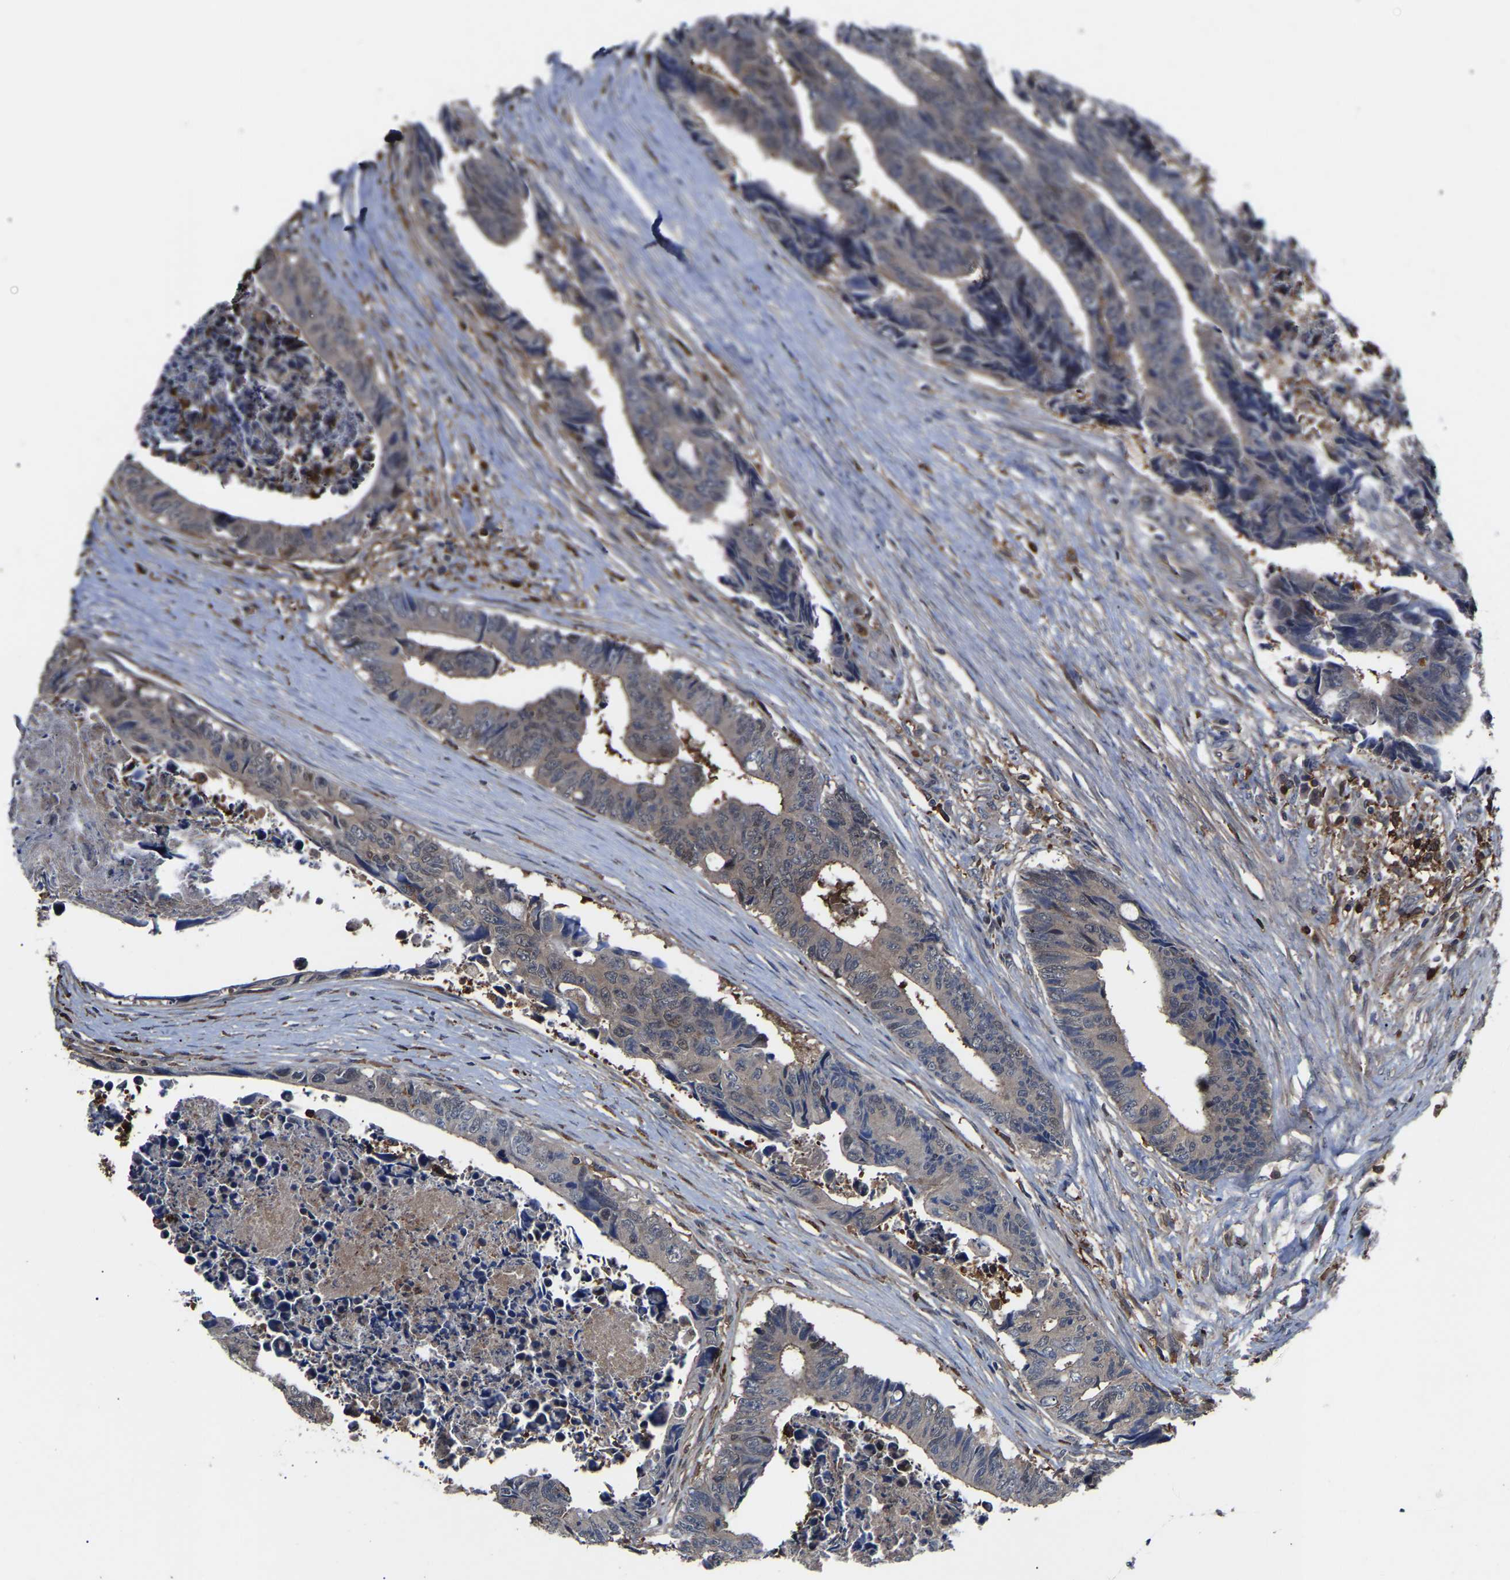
{"staining": {"intensity": "negative", "quantity": "none", "location": "none"}, "tissue": "colorectal cancer", "cell_type": "Tumor cells", "image_type": "cancer", "snomed": [{"axis": "morphology", "description": "Adenocarcinoma, NOS"}, {"axis": "topography", "description": "Rectum"}], "caption": "The photomicrograph exhibits no staining of tumor cells in colorectal cancer (adenocarcinoma). Brightfield microscopy of IHC stained with DAB (brown) and hematoxylin (blue), captured at high magnification.", "gene": "CIT", "patient": {"sex": "male", "age": 84}}